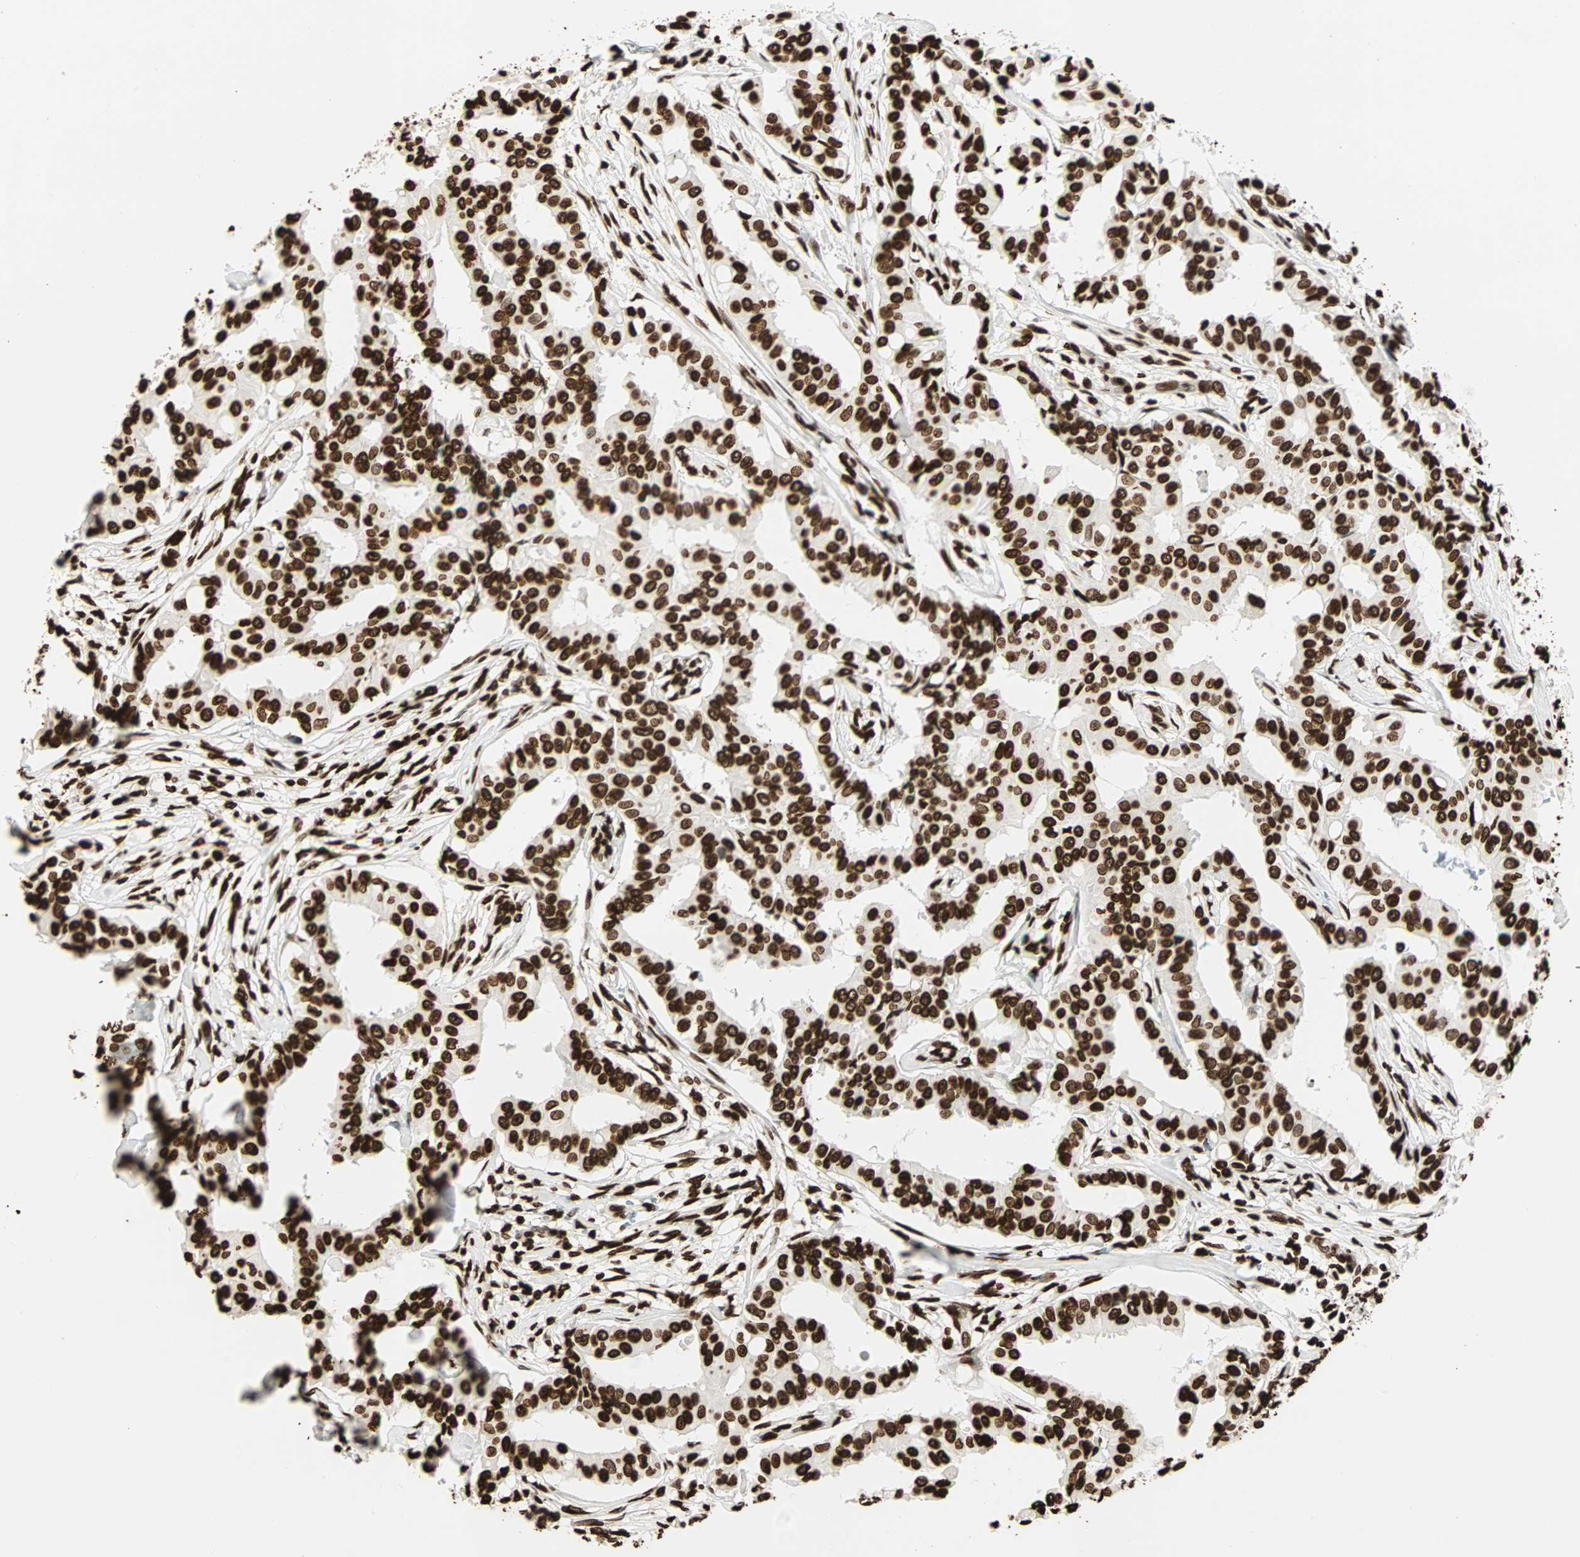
{"staining": {"intensity": "strong", "quantity": ">75%", "location": "nuclear"}, "tissue": "head and neck cancer", "cell_type": "Tumor cells", "image_type": "cancer", "snomed": [{"axis": "morphology", "description": "Adenocarcinoma, NOS"}, {"axis": "topography", "description": "Salivary gland"}, {"axis": "topography", "description": "Head-Neck"}], "caption": "This is a histology image of immunohistochemistry staining of adenocarcinoma (head and neck), which shows strong expression in the nuclear of tumor cells.", "gene": "GLI2", "patient": {"sex": "female", "age": 59}}